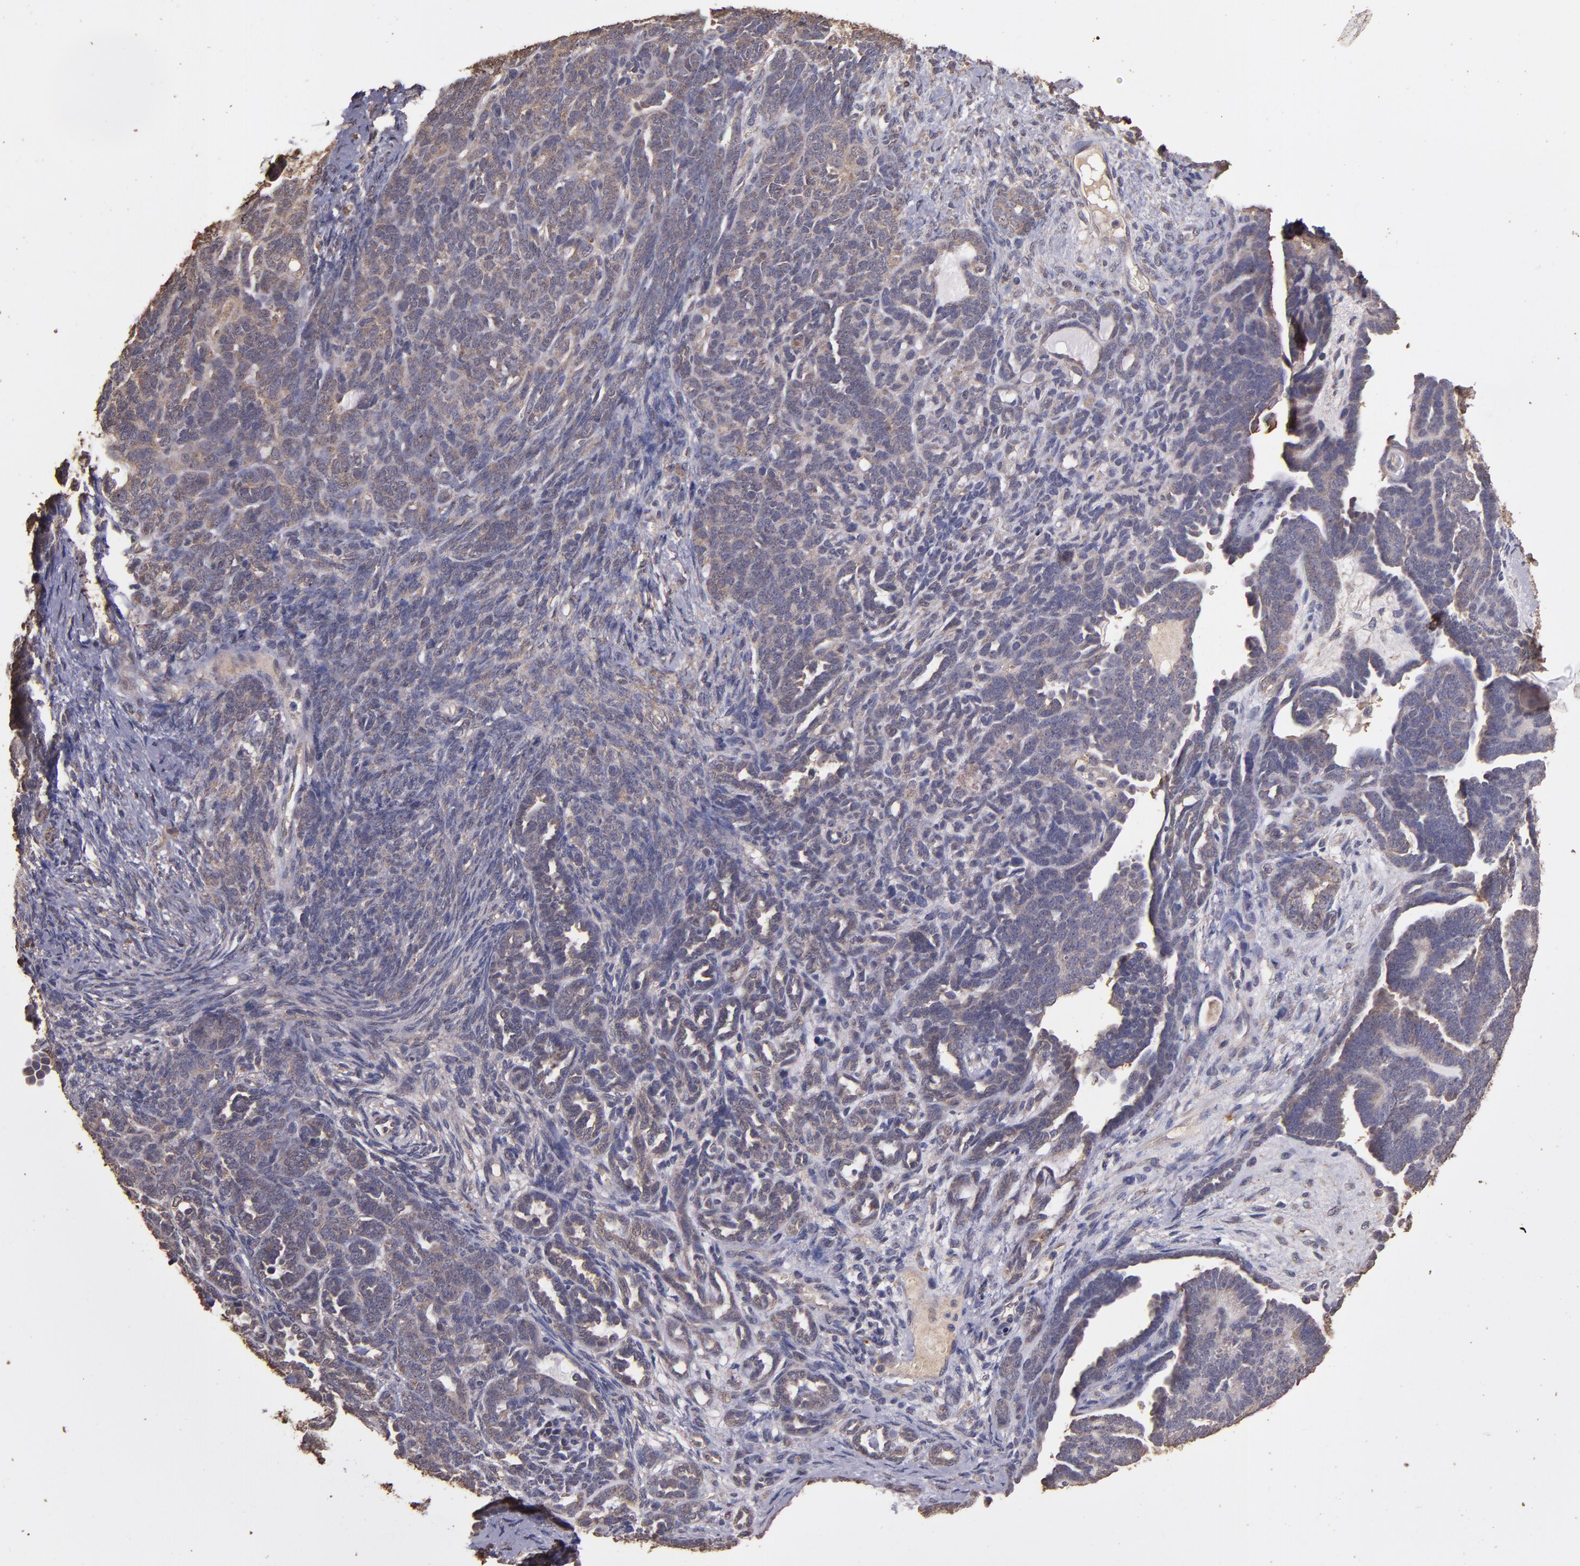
{"staining": {"intensity": "weak", "quantity": ">75%", "location": "cytoplasmic/membranous"}, "tissue": "endometrial cancer", "cell_type": "Tumor cells", "image_type": "cancer", "snomed": [{"axis": "morphology", "description": "Neoplasm, malignant, NOS"}, {"axis": "topography", "description": "Endometrium"}], "caption": "This is an image of immunohistochemistry (IHC) staining of malignant neoplasm (endometrial), which shows weak staining in the cytoplasmic/membranous of tumor cells.", "gene": "HECTD1", "patient": {"sex": "female", "age": 74}}